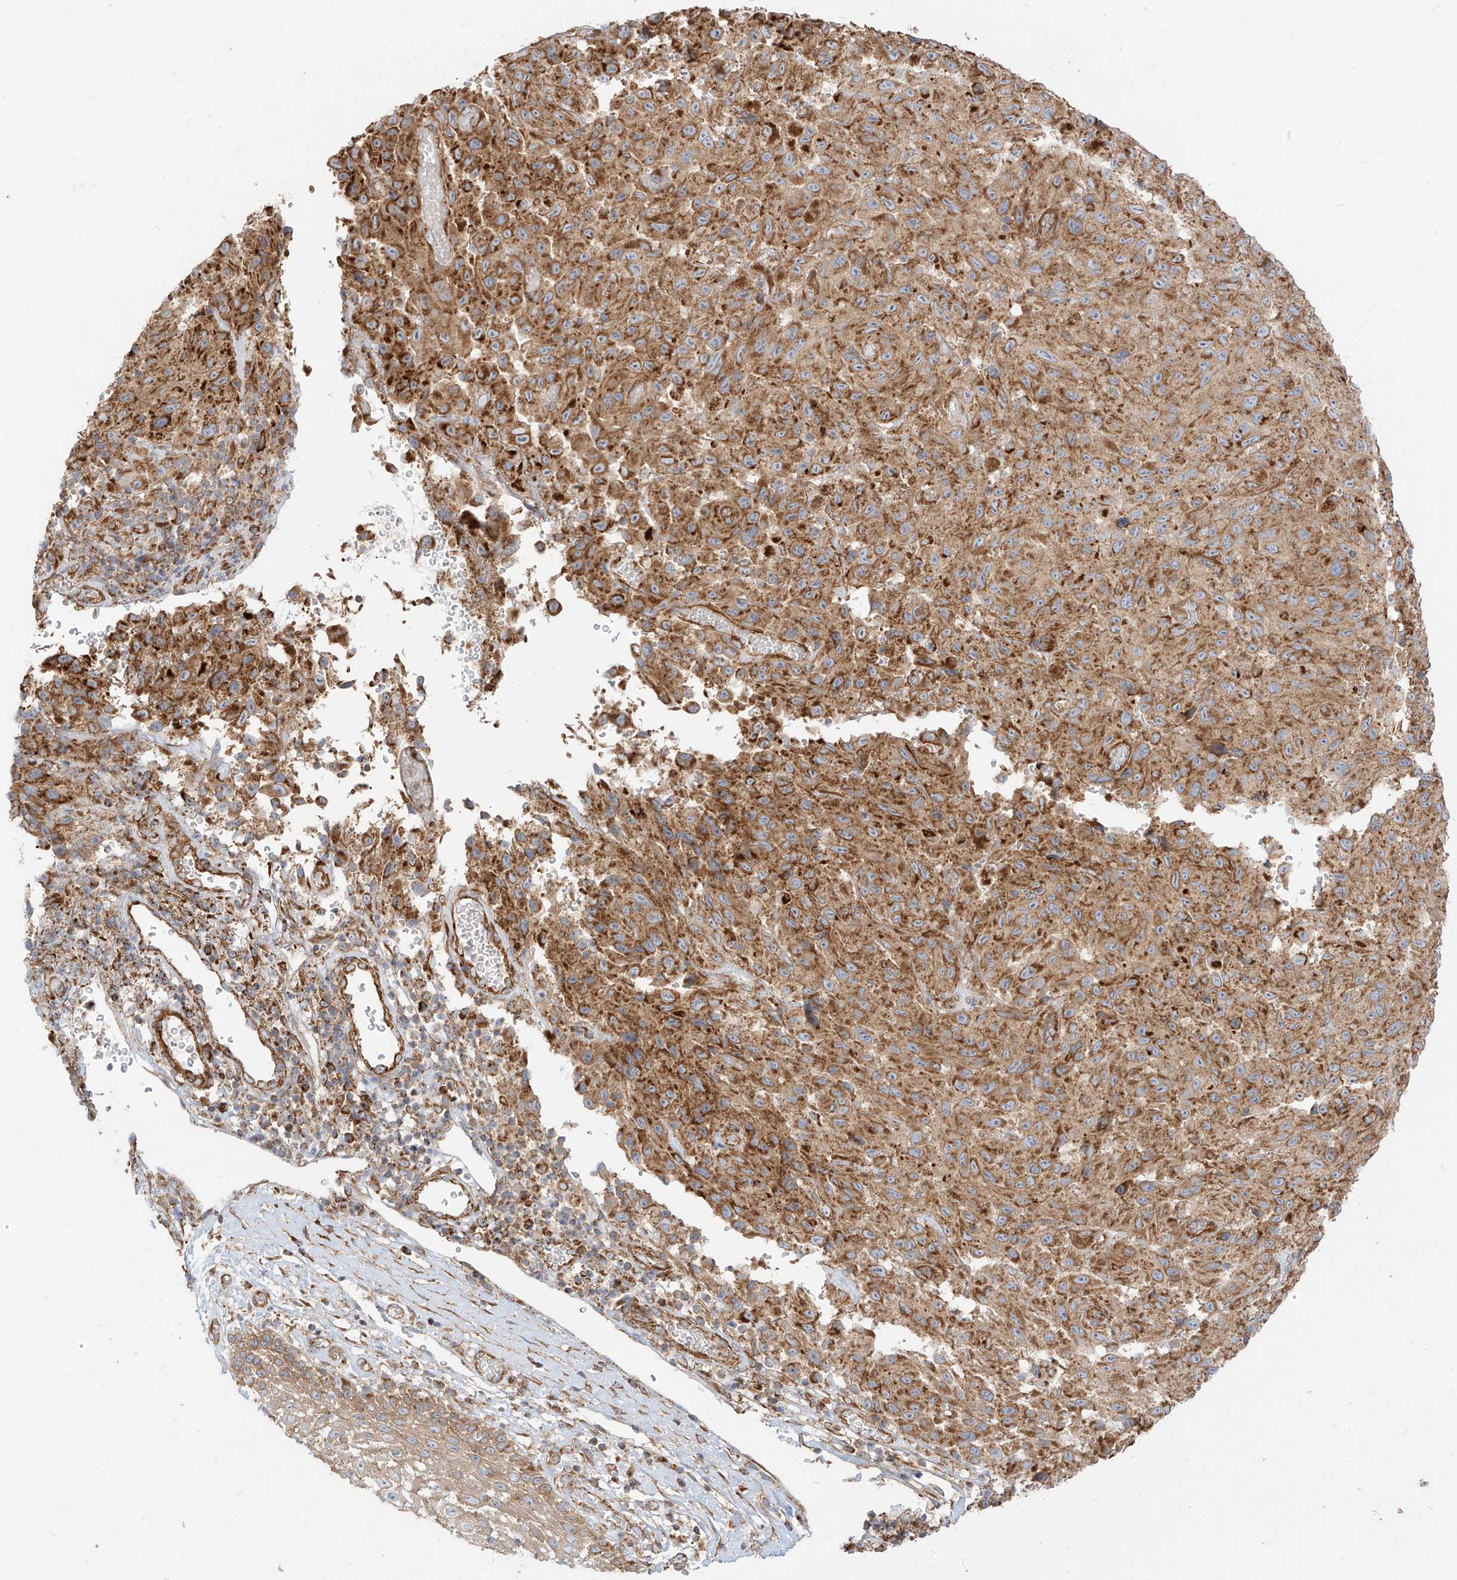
{"staining": {"intensity": "moderate", "quantity": ">75%", "location": "cytoplasmic/membranous"}, "tissue": "melanoma", "cell_type": "Tumor cells", "image_type": "cancer", "snomed": [{"axis": "morphology", "description": "Malignant melanoma, NOS"}, {"axis": "topography", "description": "Skin"}], "caption": "Approximately >75% of tumor cells in human melanoma demonstrate moderate cytoplasmic/membranous protein expression as visualized by brown immunohistochemical staining.", "gene": "PLCL1", "patient": {"sex": "male", "age": 66}}